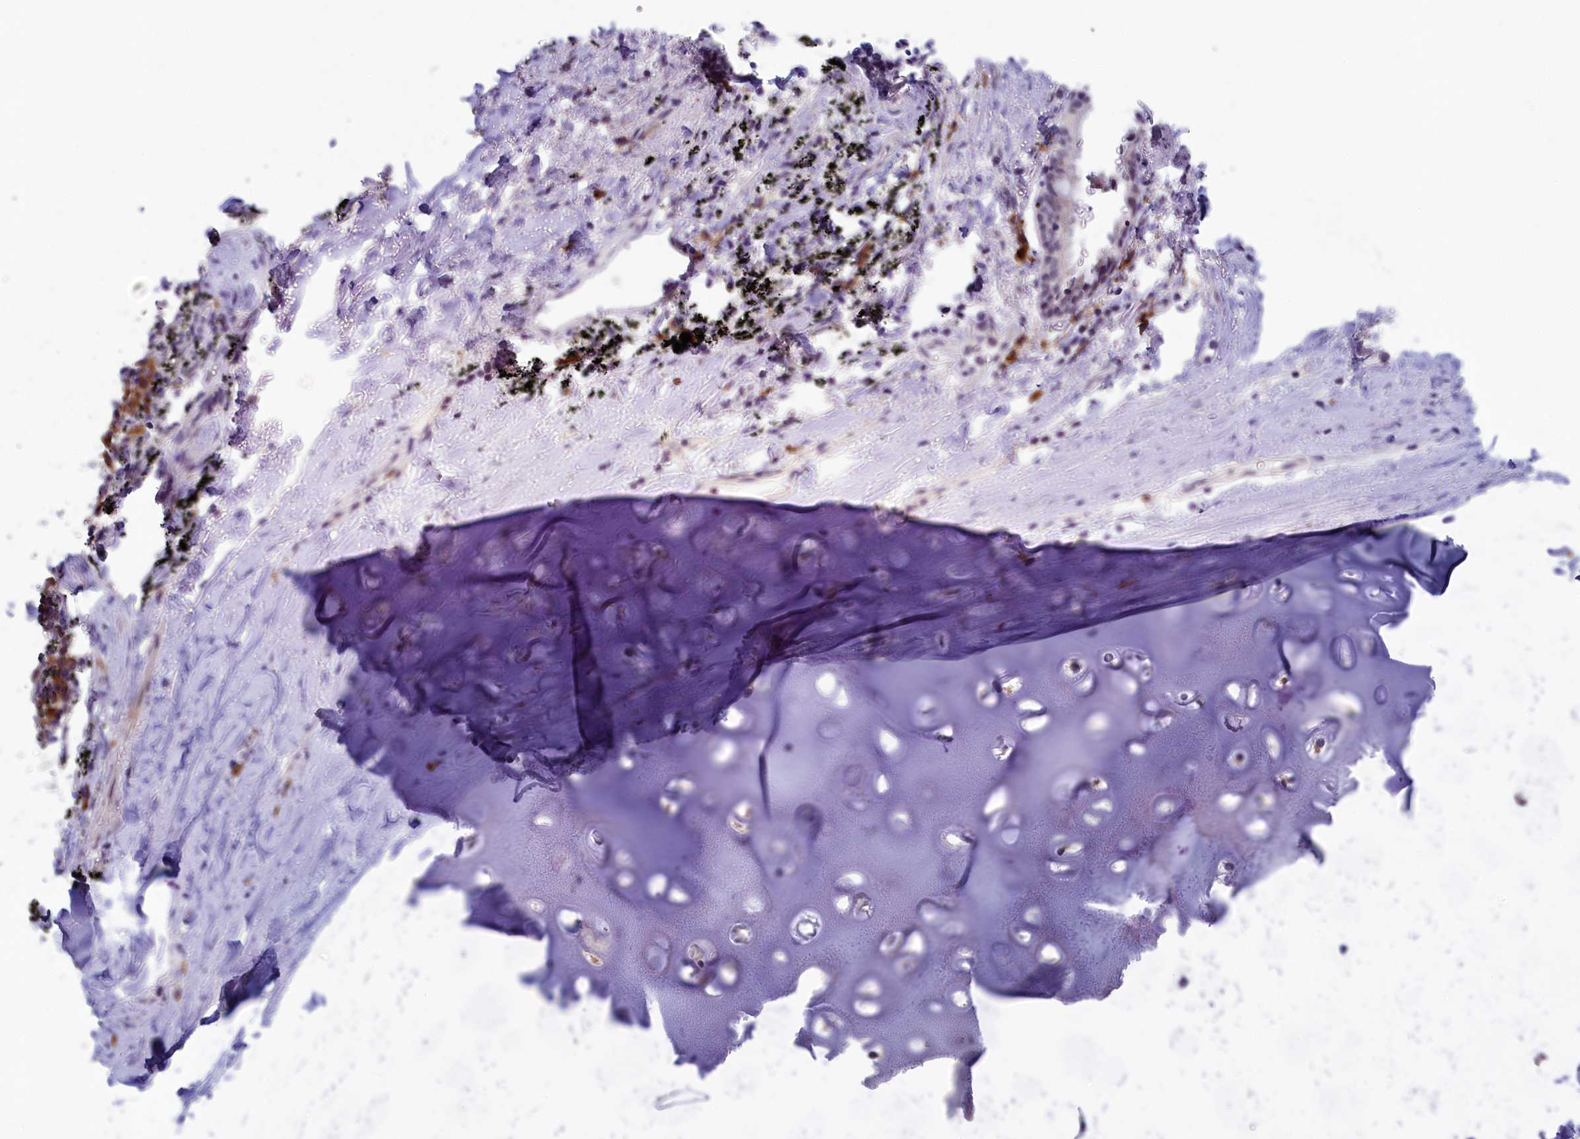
{"staining": {"intensity": "negative", "quantity": "none", "location": "none"}, "tissue": "adipose tissue", "cell_type": "Adipocytes", "image_type": "normal", "snomed": [{"axis": "morphology", "description": "Normal tissue, NOS"}, {"axis": "topography", "description": "Lymph node"}, {"axis": "topography", "description": "Bronchus"}], "caption": "IHC of unremarkable human adipose tissue displays no staining in adipocytes.", "gene": "CNEP1R1", "patient": {"sex": "male", "age": 63}}